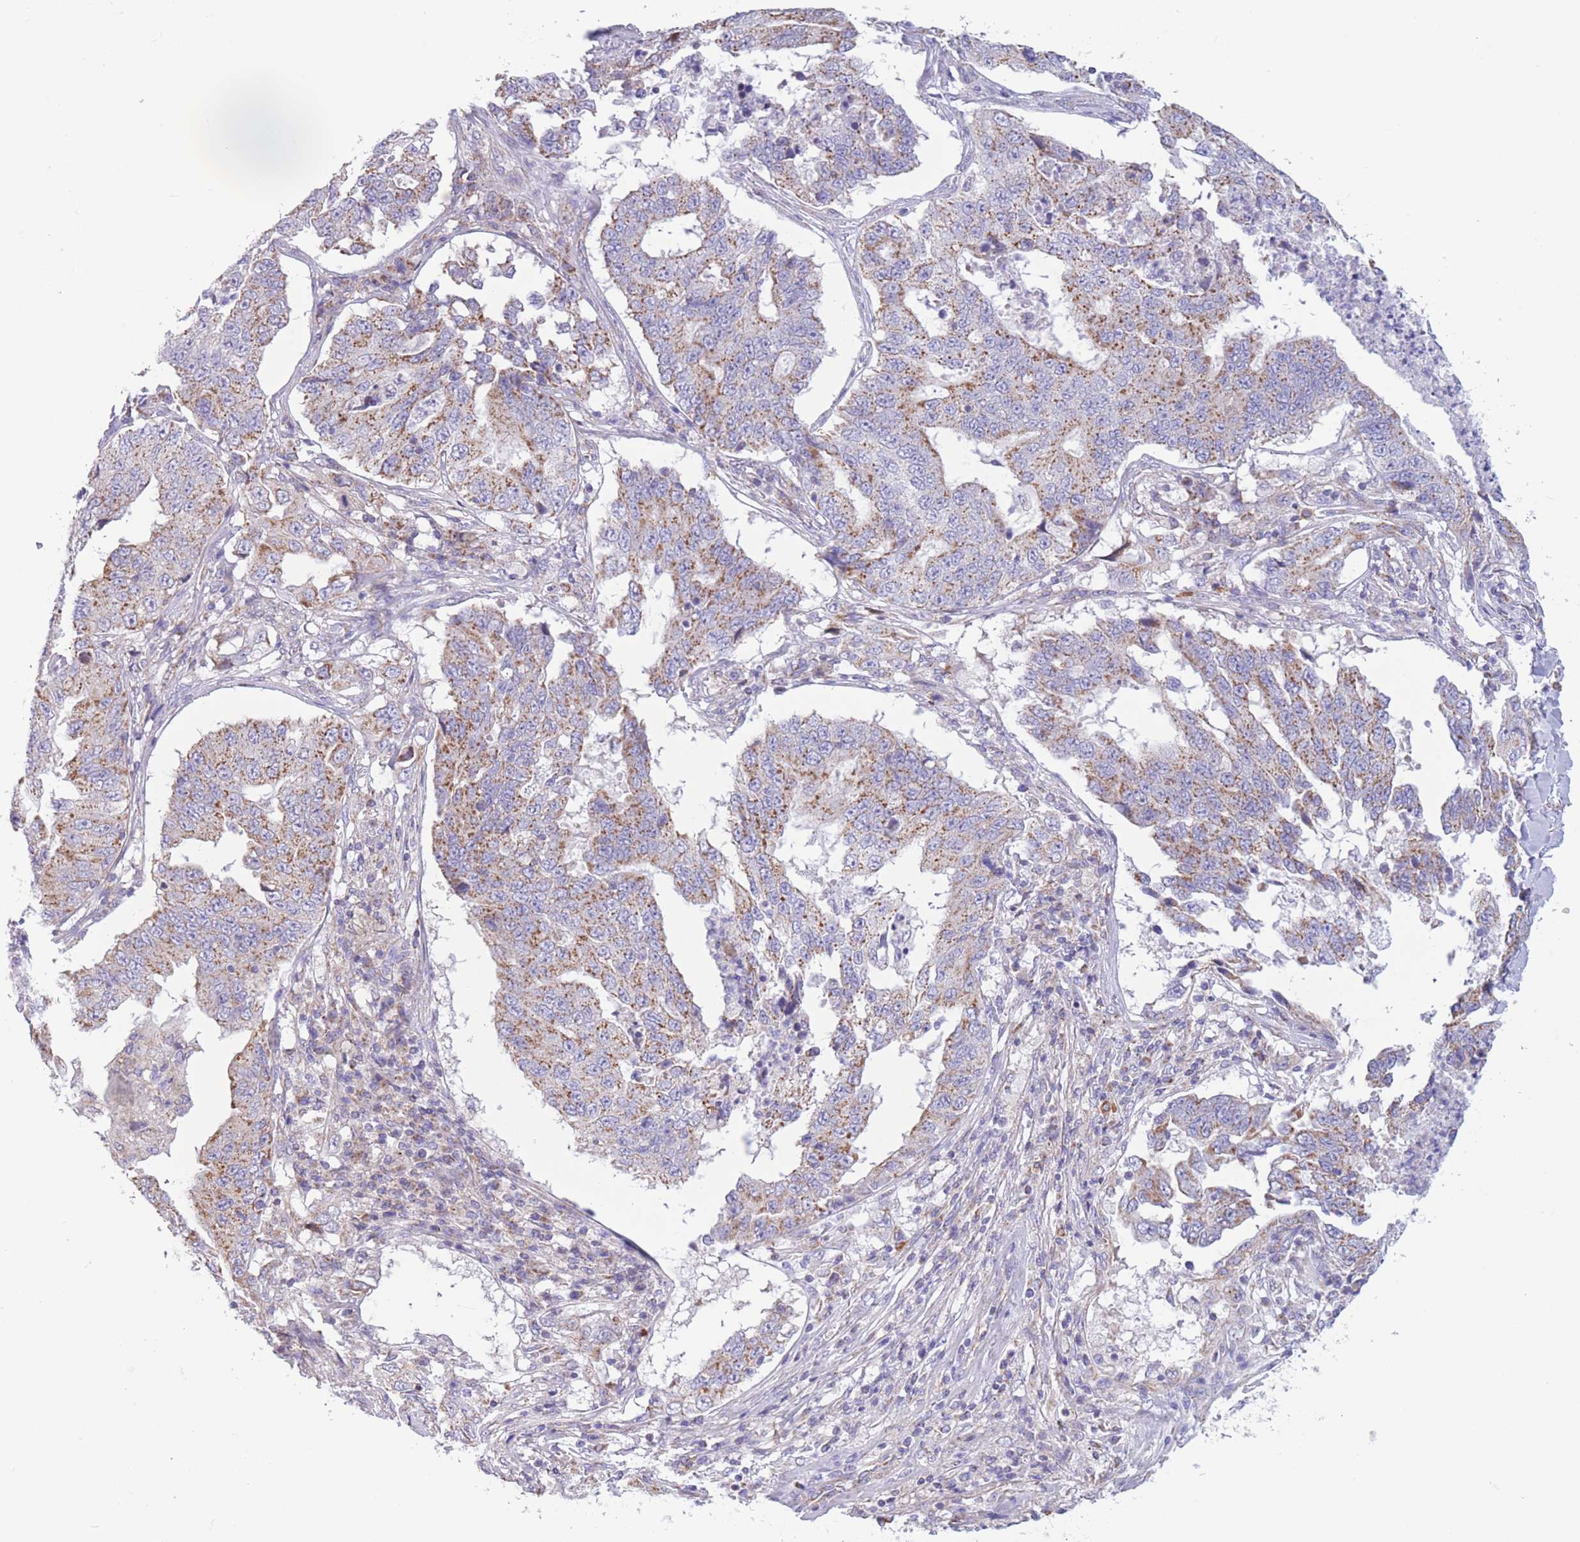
{"staining": {"intensity": "moderate", "quantity": ">75%", "location": "cytoplasmic/membranous"}, "tissue": "lung cancer", "cell_type": "Tumor cells", "image_type": "cancer", "snomed": [{"axis": "morphology", "description": "Adenocarcinoma, NOS"}, {"axis": "topography", "description": "Lung"}], "caption": "Immunohistochemical staining of lung cancer (adenocarcinoma) shows moderate cytoplasmic/membranous protein positivity in approximately >75% of tumor cells.", "gene": "PDHA1", "patient": {"sex": "female", "age": 51}}